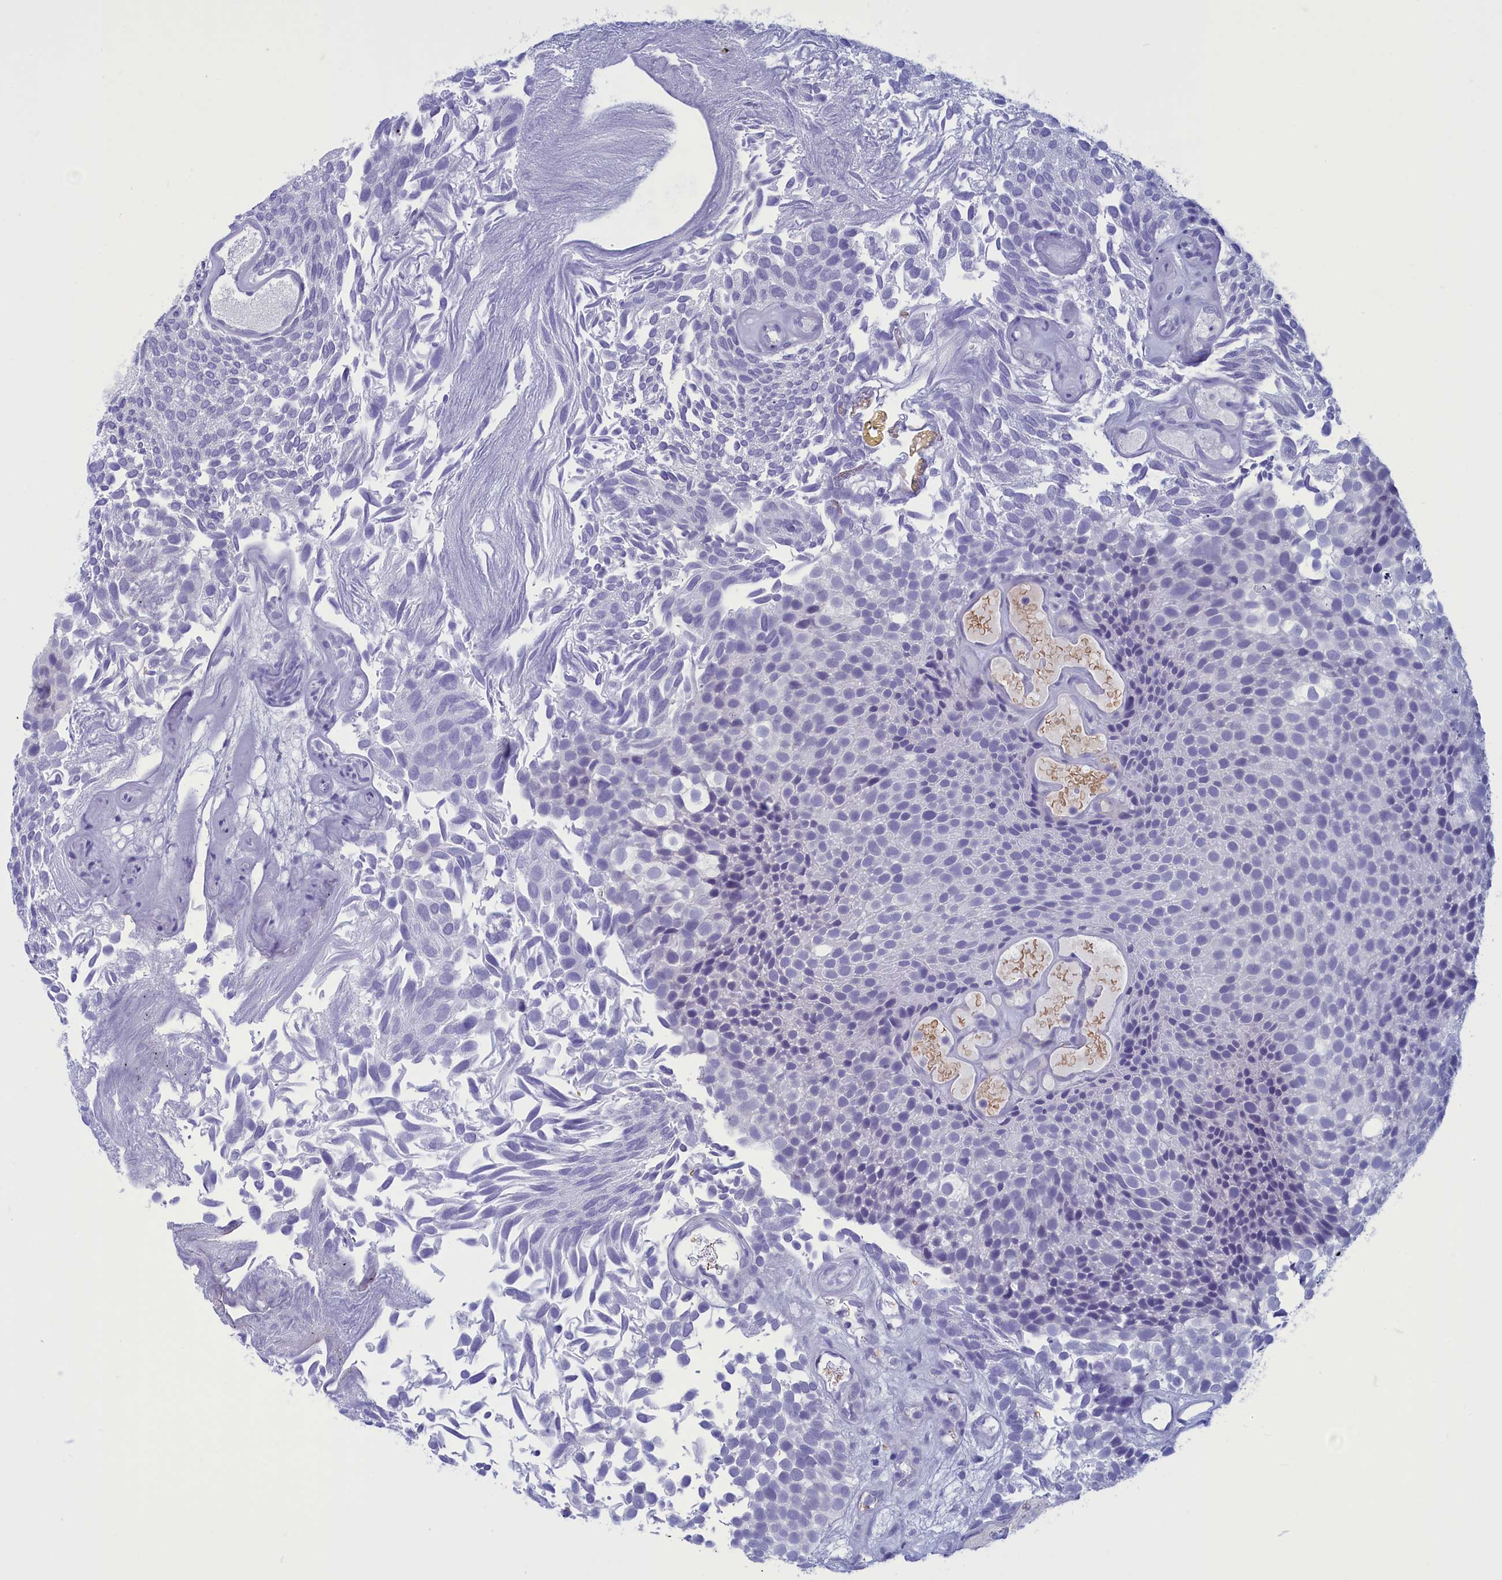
{"staining": {"intensity": "negative", "quantity": "none", "location": "none"}, "tissue": "urothelial cancer", "cell_type": "Tumor cells", "image_type": "cancer", "snomed": [{"axis": "morphology", "description": "Urothelial carcinoma, Low grade"}, {"axis": "topography", "description": "Urinary bladder"}], "caption": "Immunohistochemical staining of human urothelial cancer shows no significant expression in tumor cells.", "gene": "GAPDHS", "patient": {"sex": "male", "age": 89}}